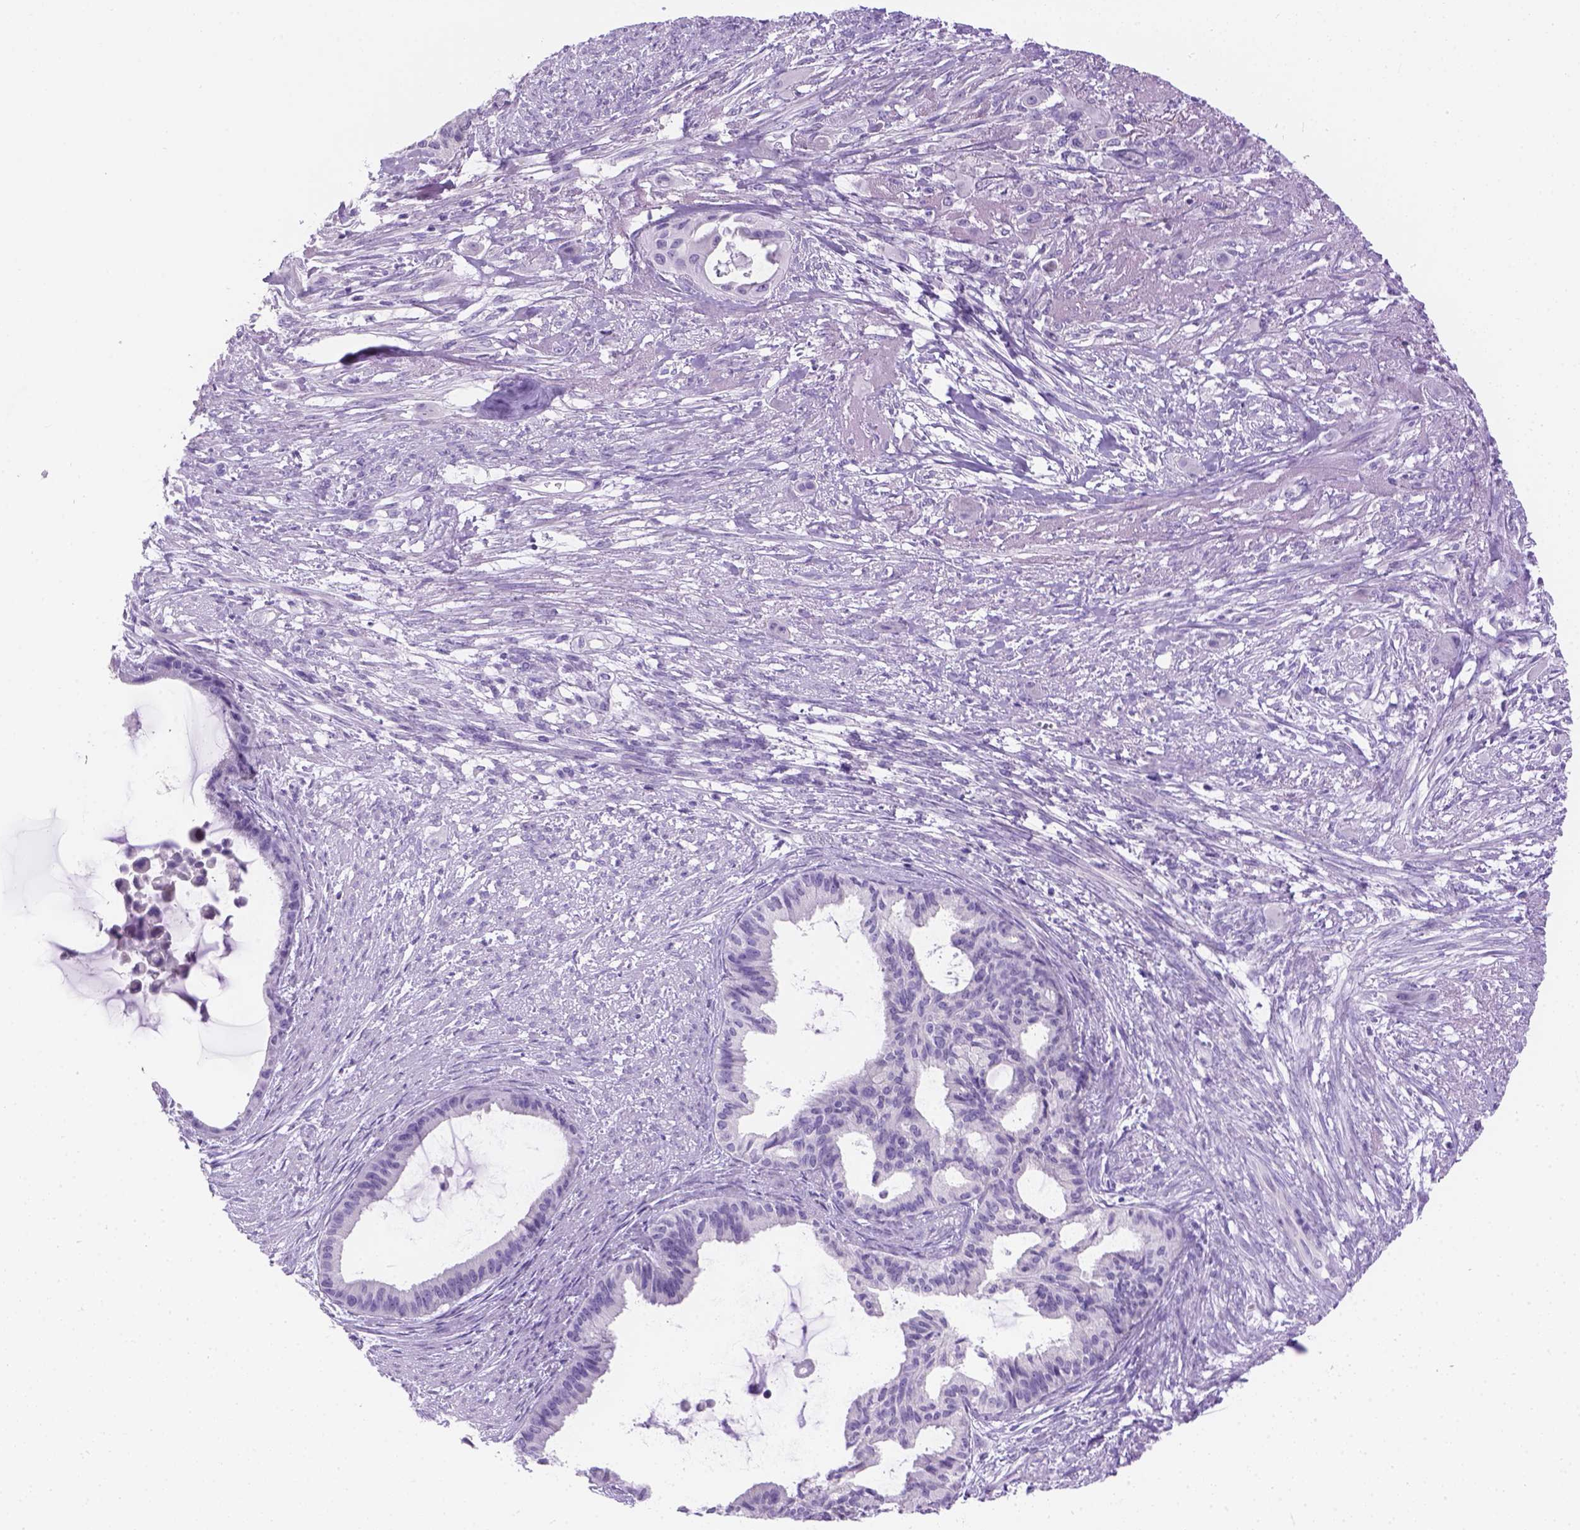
{"staining": {"intensity": "negative", "quantity": "none", "location": "none"}, "tissue": "endometrial cancer", "cell_type": "Tumor cells", "image_type": "cancer", "snomed": [{"axis": "morphology", "description": "Adenocarcinoma, NOS"}, {"axis": "topography", "description": "Endometrium"}], "caption": "A photomicrograph of human endometrial adenocarcinoma is negative for staining in tumor cells. (Immunohistochemistry, brightfield microscopy, high magnification).", "gene": "TMEM38A", "patient": {"sex": "female", "age": 86}}